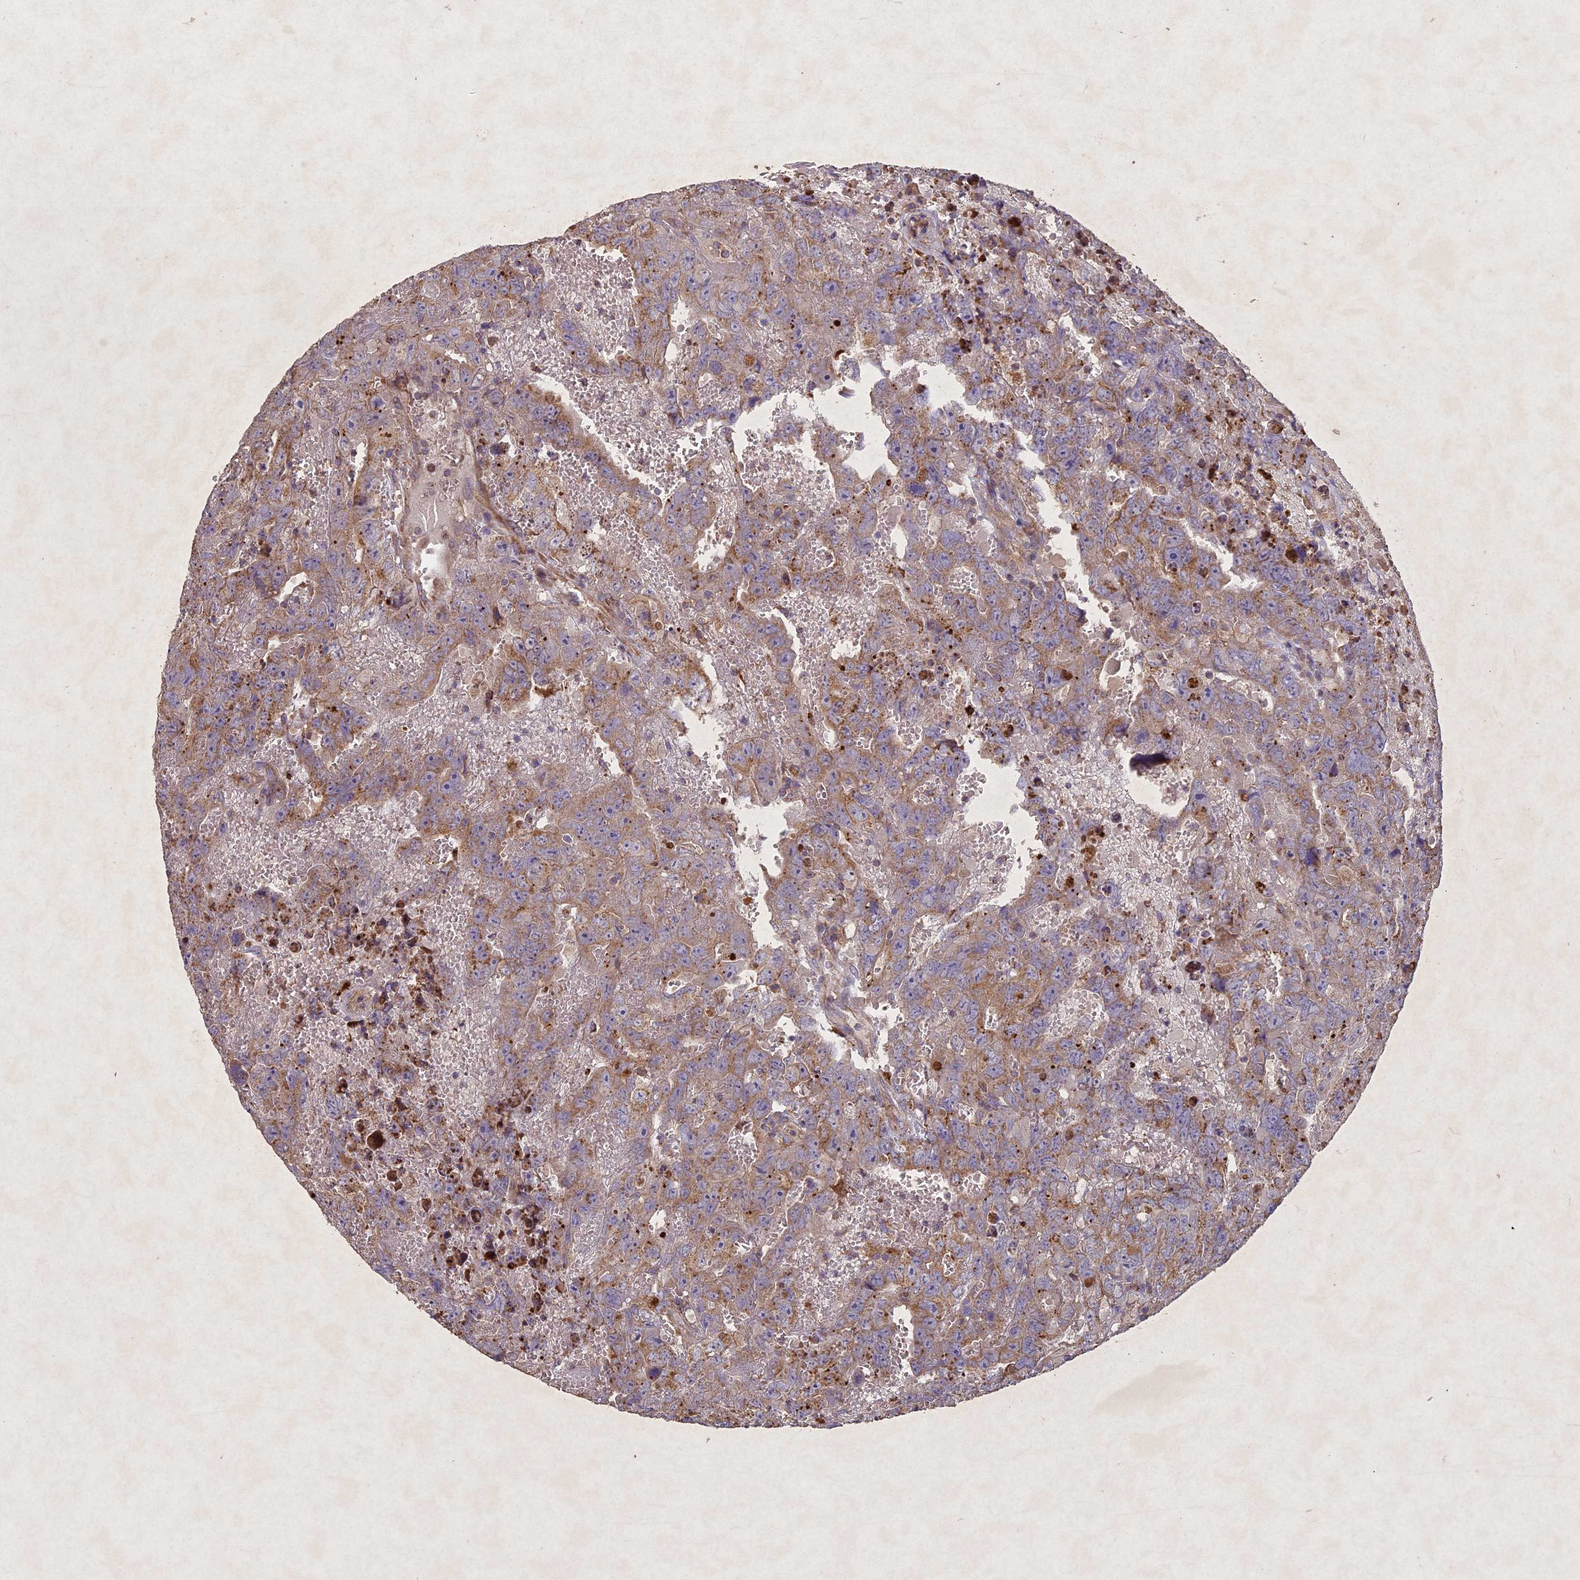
{"staining": {"intensity": "moderate", "quantity": ">75%", "location": "cytoplasmic/membranous"}, "tissue": "testis cancer", "cell_type": "Tumor cells", "image_type": "cancer", "snomed": [{"axis": "morphology", "description": "Carcinoma, Embryonal, NOS"}, {"axis": "topography", "description": "Testis"}], "caption": "This image shows immunohistochemistry staining of embryonal carcinoma (testis), with medium moderate cytoplasmic/membranous positivity in about >75% of tumor cells.", "gene": "CIAO2B", "patient": {"sex": "male", "age": 45}}